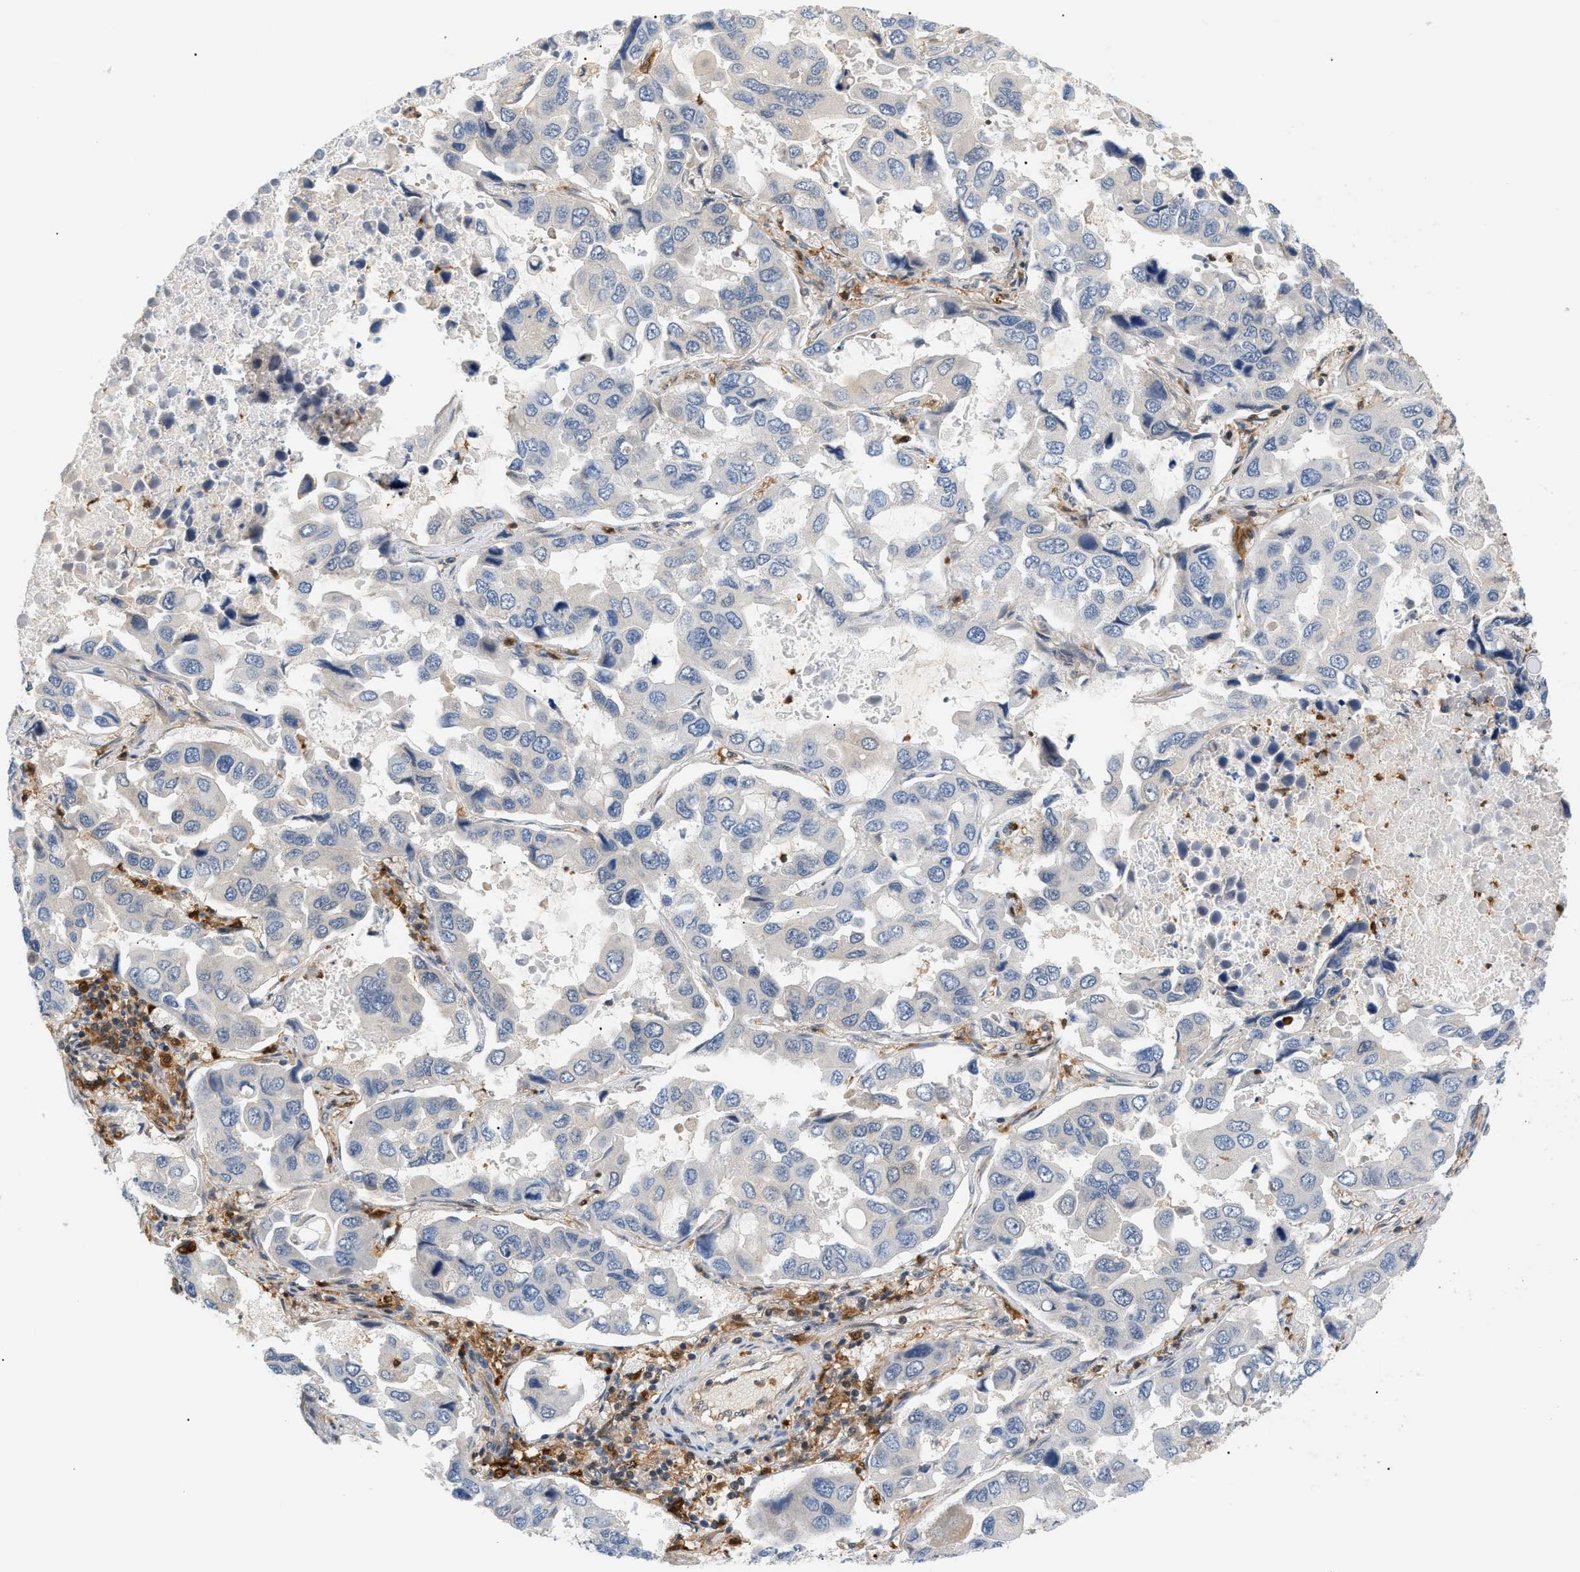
{"staining": {"intensity": "negative", "quantity": "none", "location": "none"}, "tissue": "lung cancer", "cell_type": "Tumor cells", "image_type": "cancer", "snomed": [{"axis": "morphology", "description": "Adenocarcinoma, NOS"}, {"axis": "topography", "description": "Lung"}], "caption": "Adenocarcinoma (lung) stained for a protein using IHC displays no positivity tumor cells.", "gene": "PYCARD", "patient": {"sex": "male", "age": 64}}